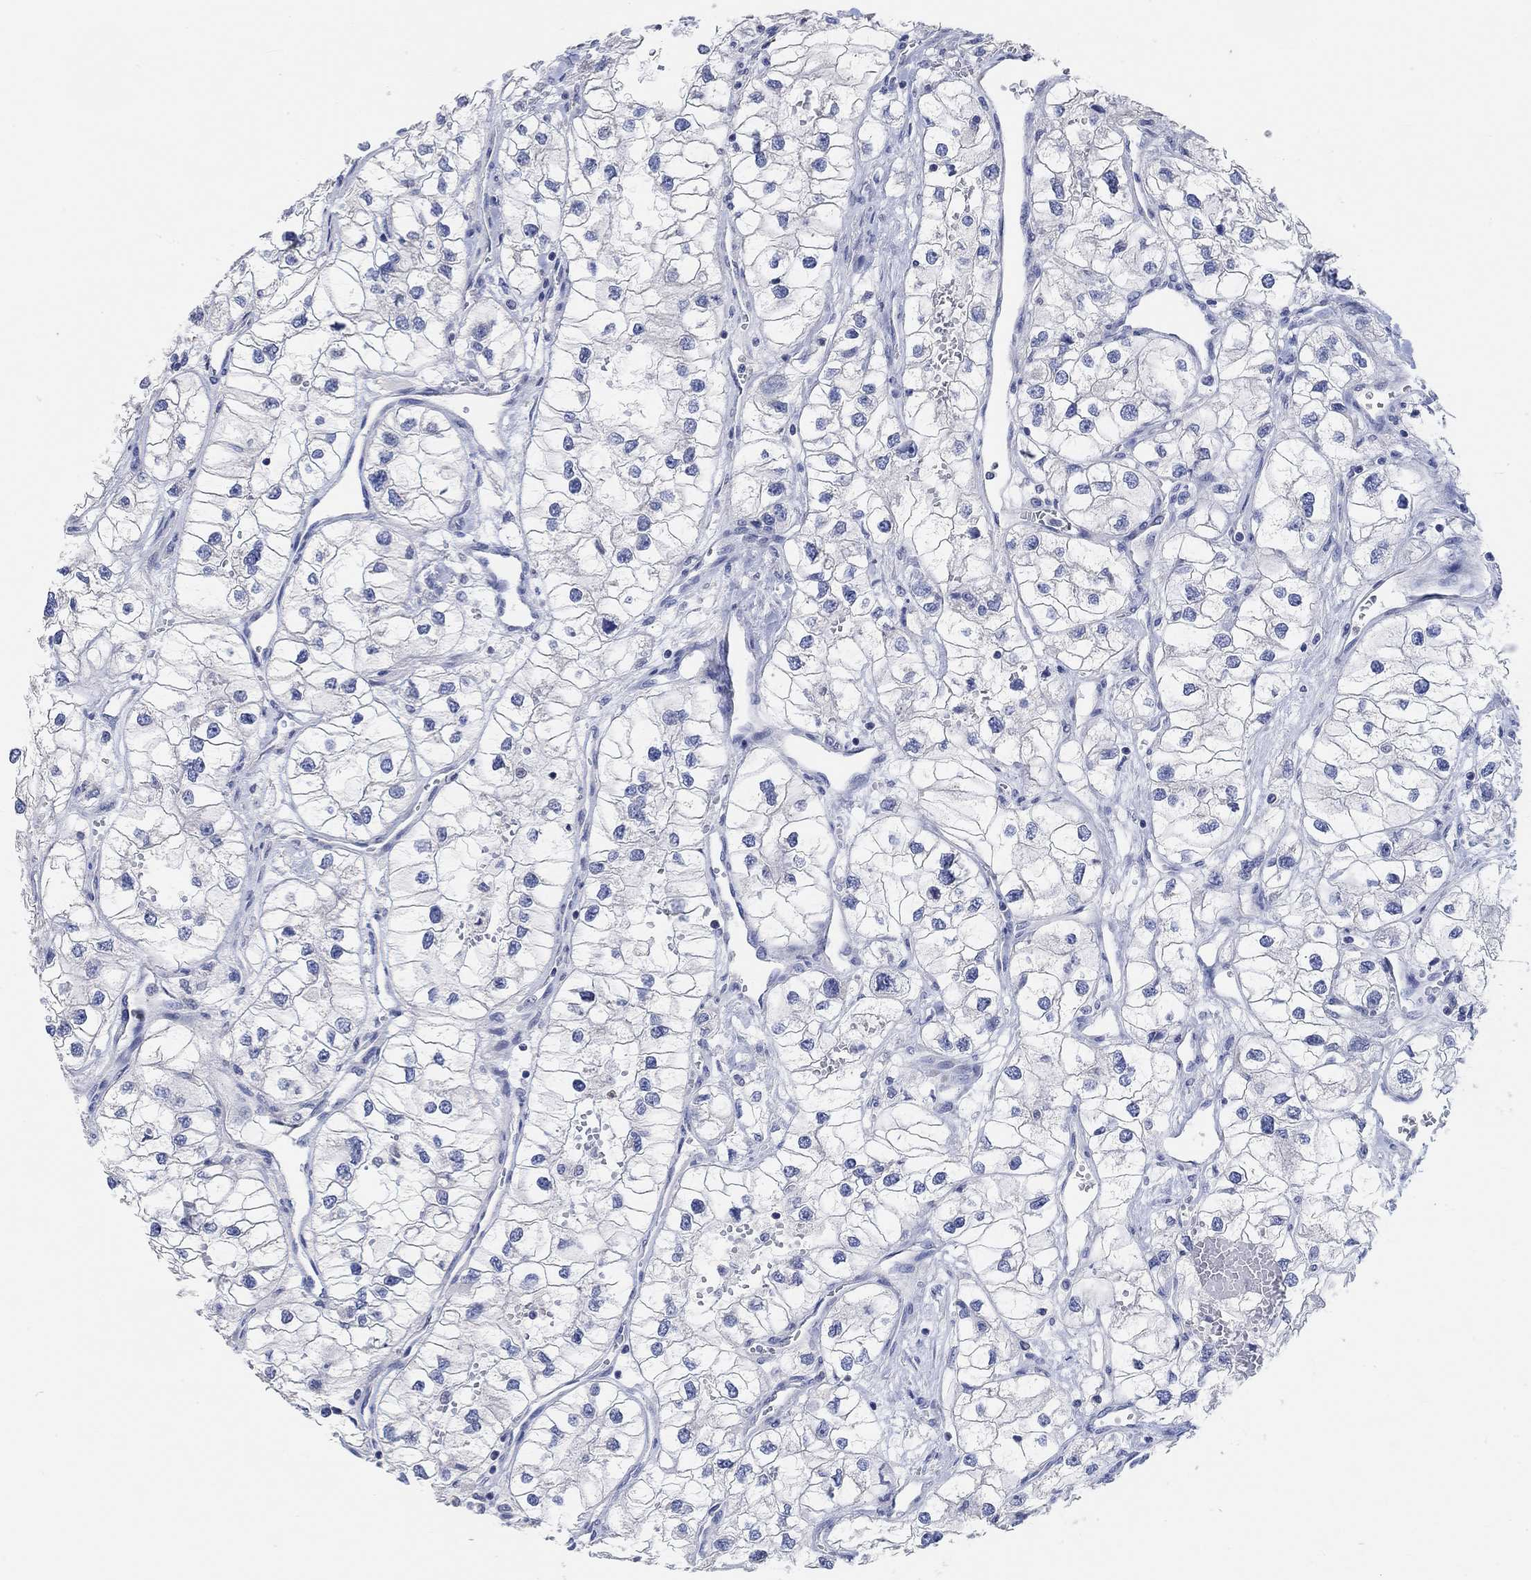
{"staining": {"intensity": "negative", "quantity": "none", "location": "none"}, "tissue": "renal cancer", "cell_type": "Tumor cells", "image_type": "cancer", "snomed": [{"axis": "morphology", "description": "Adenocarcinoma, NOS"}, {"axis": "topography", "description": "Kidney"}], "caption": "Tumor cells show no significant staining in renal adenocarcinoma. (Stains: DAB (3,3'-diaminobenzidine) immunohistochemistry (IHC) with hematoxylin counter stain, Microscopy: brightfield microscopy at high magnification).", "gene": "NLRP14", "patient": {"sex": "male", "age": 59}}